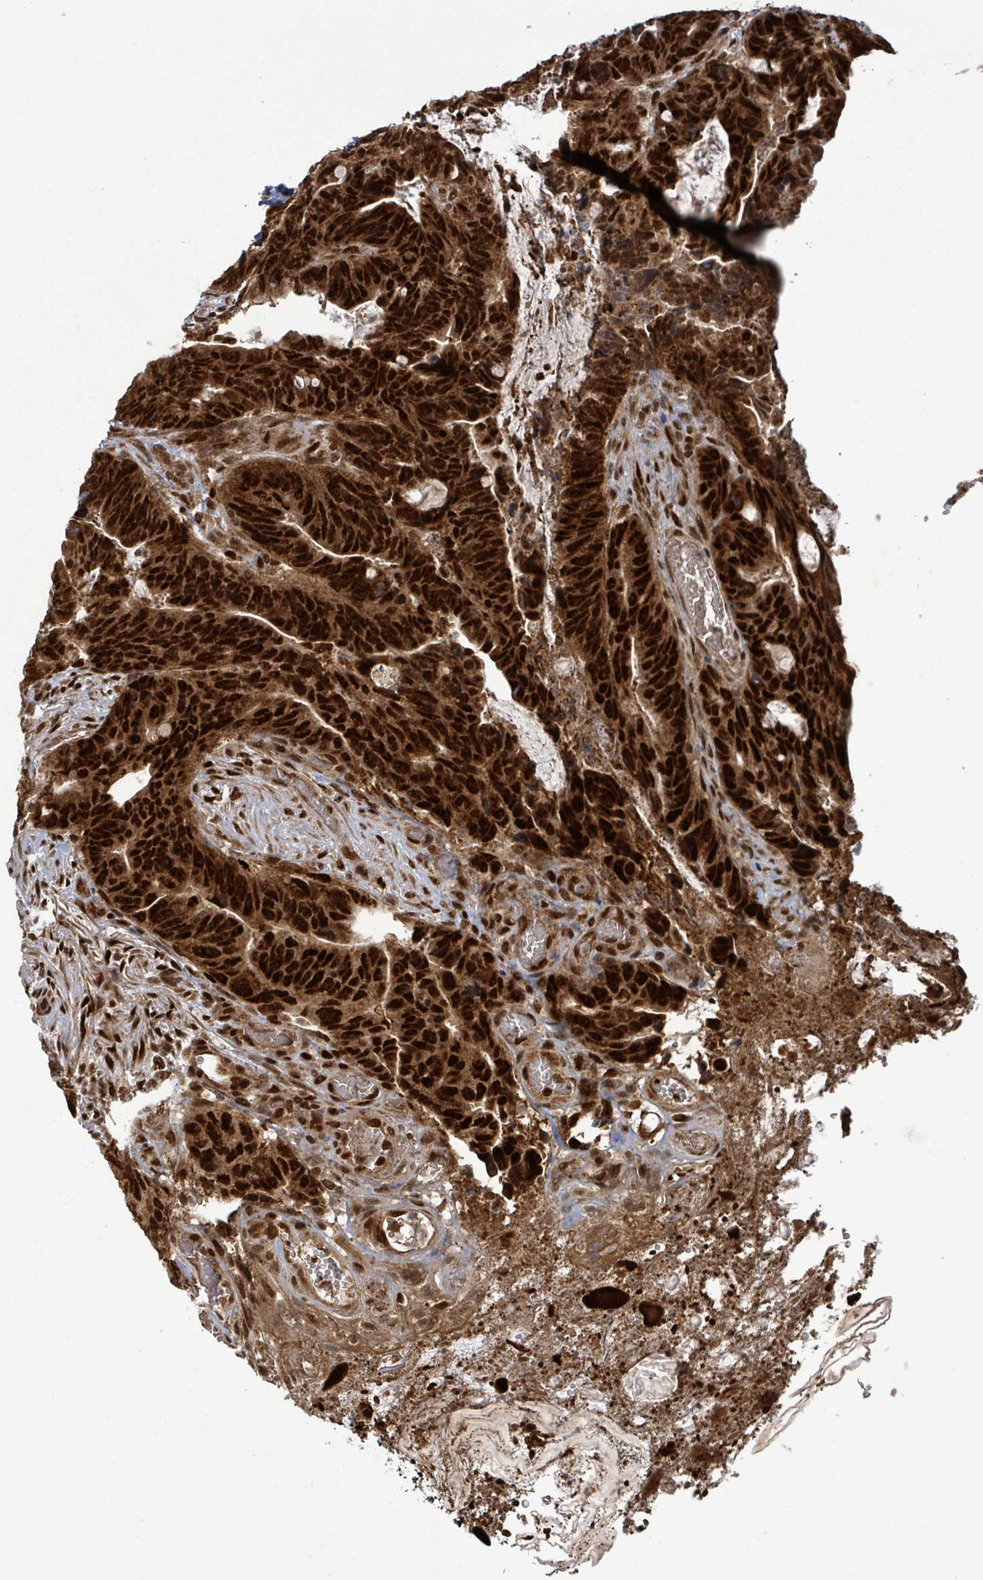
{"staining": {"intensity": "strong", "quantity": ">75%", "location": "nuclear"}, "tissue": "colorectal cancer", "cell_type": "Tumor cells", "image_type": "cancer", "snomed": [{"axis": "morphology", "description": "Adenocarcinoma, NOS"}, {"axis": "topography", "description": "Colon"}], "caption": "Colorectal adenocarcinoma was stained to show a protein in brown. There is high levels of strong nuclear staining in approximately >75% of tumor cells. (DAB (3,3'-diaminobenzidine) IHC with brightfield microscopy, high magnification).", "gene": "PATZ1", "patient": {"sex": "female", "age": 82}}